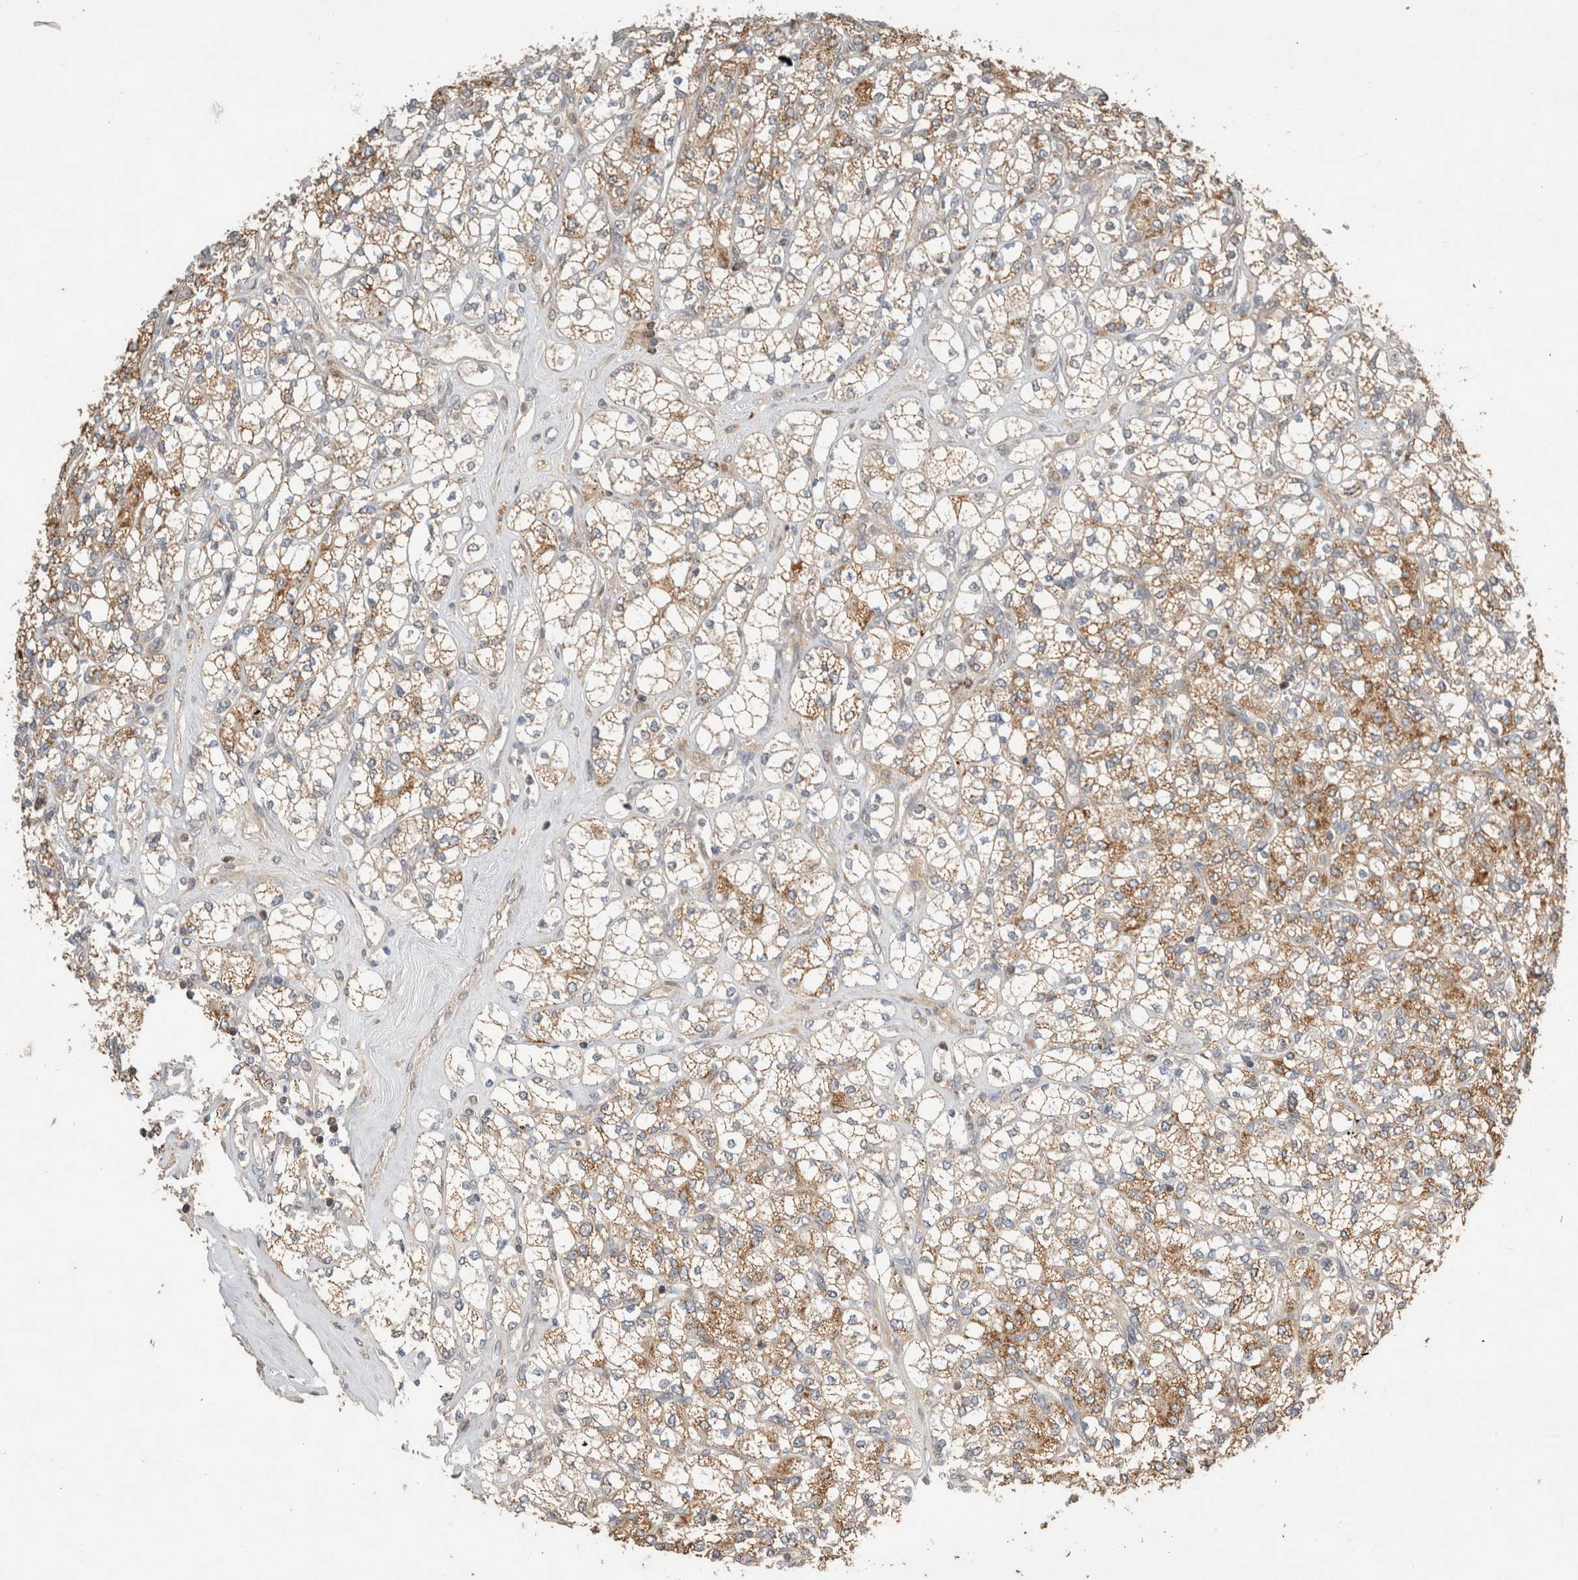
{"staining": {"intensity": "moderate", "quantity": ">75%", "location": "cytoplasmic/membranous"}, "tissue": "renal cancer", "cell_type": "Tumor cells", "image_type": "cancer", "snomed": [{"axis": "morphology", "description": "Adenocarcinoma, NOS"}, {"axis": "topography", "description": "Kidney"}], "caption": "This is an image of immunohistochemistry staining of renal cancer (adenocarcinoma), which shows moderate expression in the cytoplasmic/membranous of tumor cells.", "gene": "SERAC1", "patient": {"sex": "male", "age": 77}}